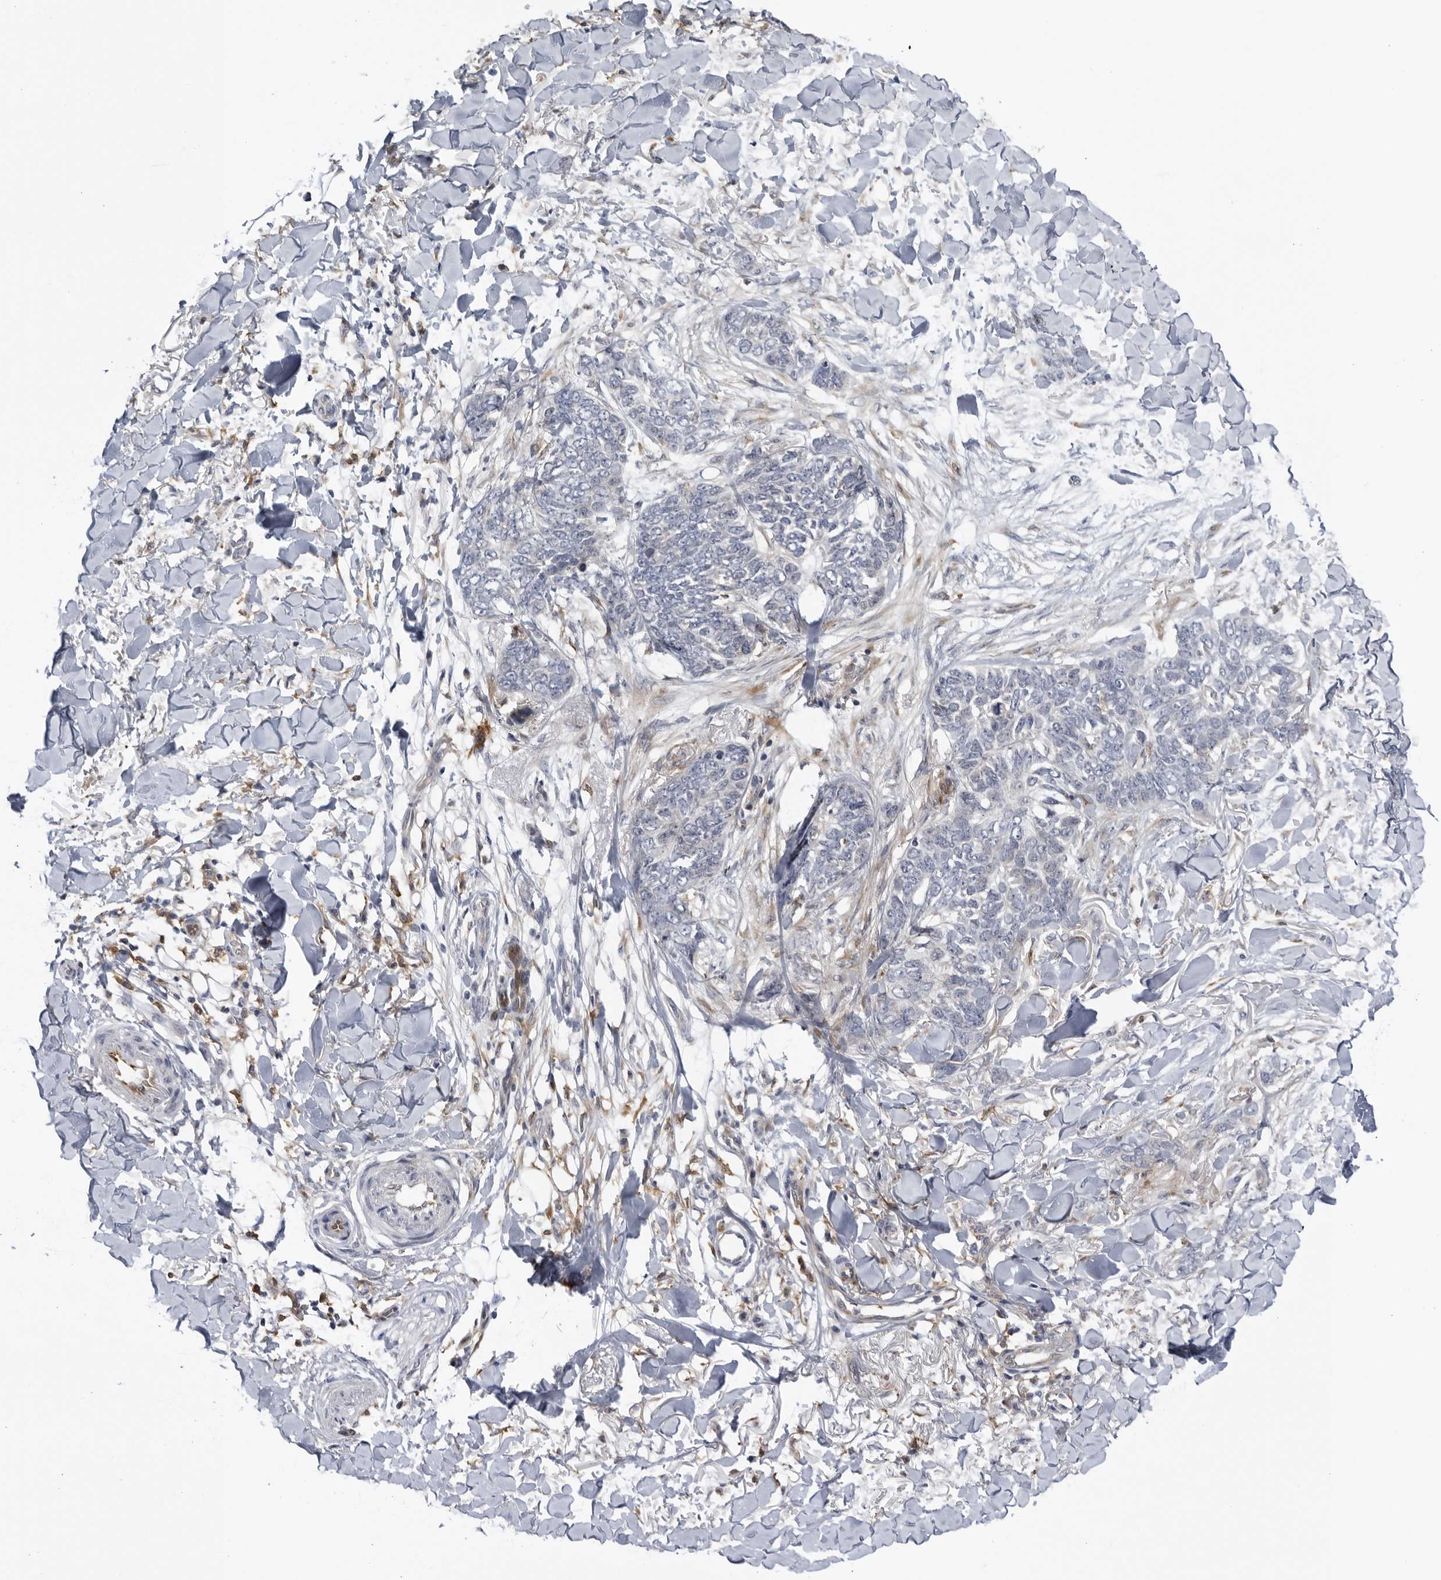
{"staining": {"intensity": "negative", "quantity": "none", "location": "none"}, "tissue": "skin cancer", "cell_type": "Tumor cells", "image_type": "cancer", "snomed": [{"axis": "morphology", "description": "Normal tissue, NOS"}, {"axis": "morphology", "description": "Basal cell carcinoma"}, {"axis": "topography", "description": "Skin"}], "caption": "A micrograph of human basal cell carcinoma (skin) is negative for staining in tumor cells.", "gene": "BMP2K", "patient": {"sex": "male", "age": 77}}